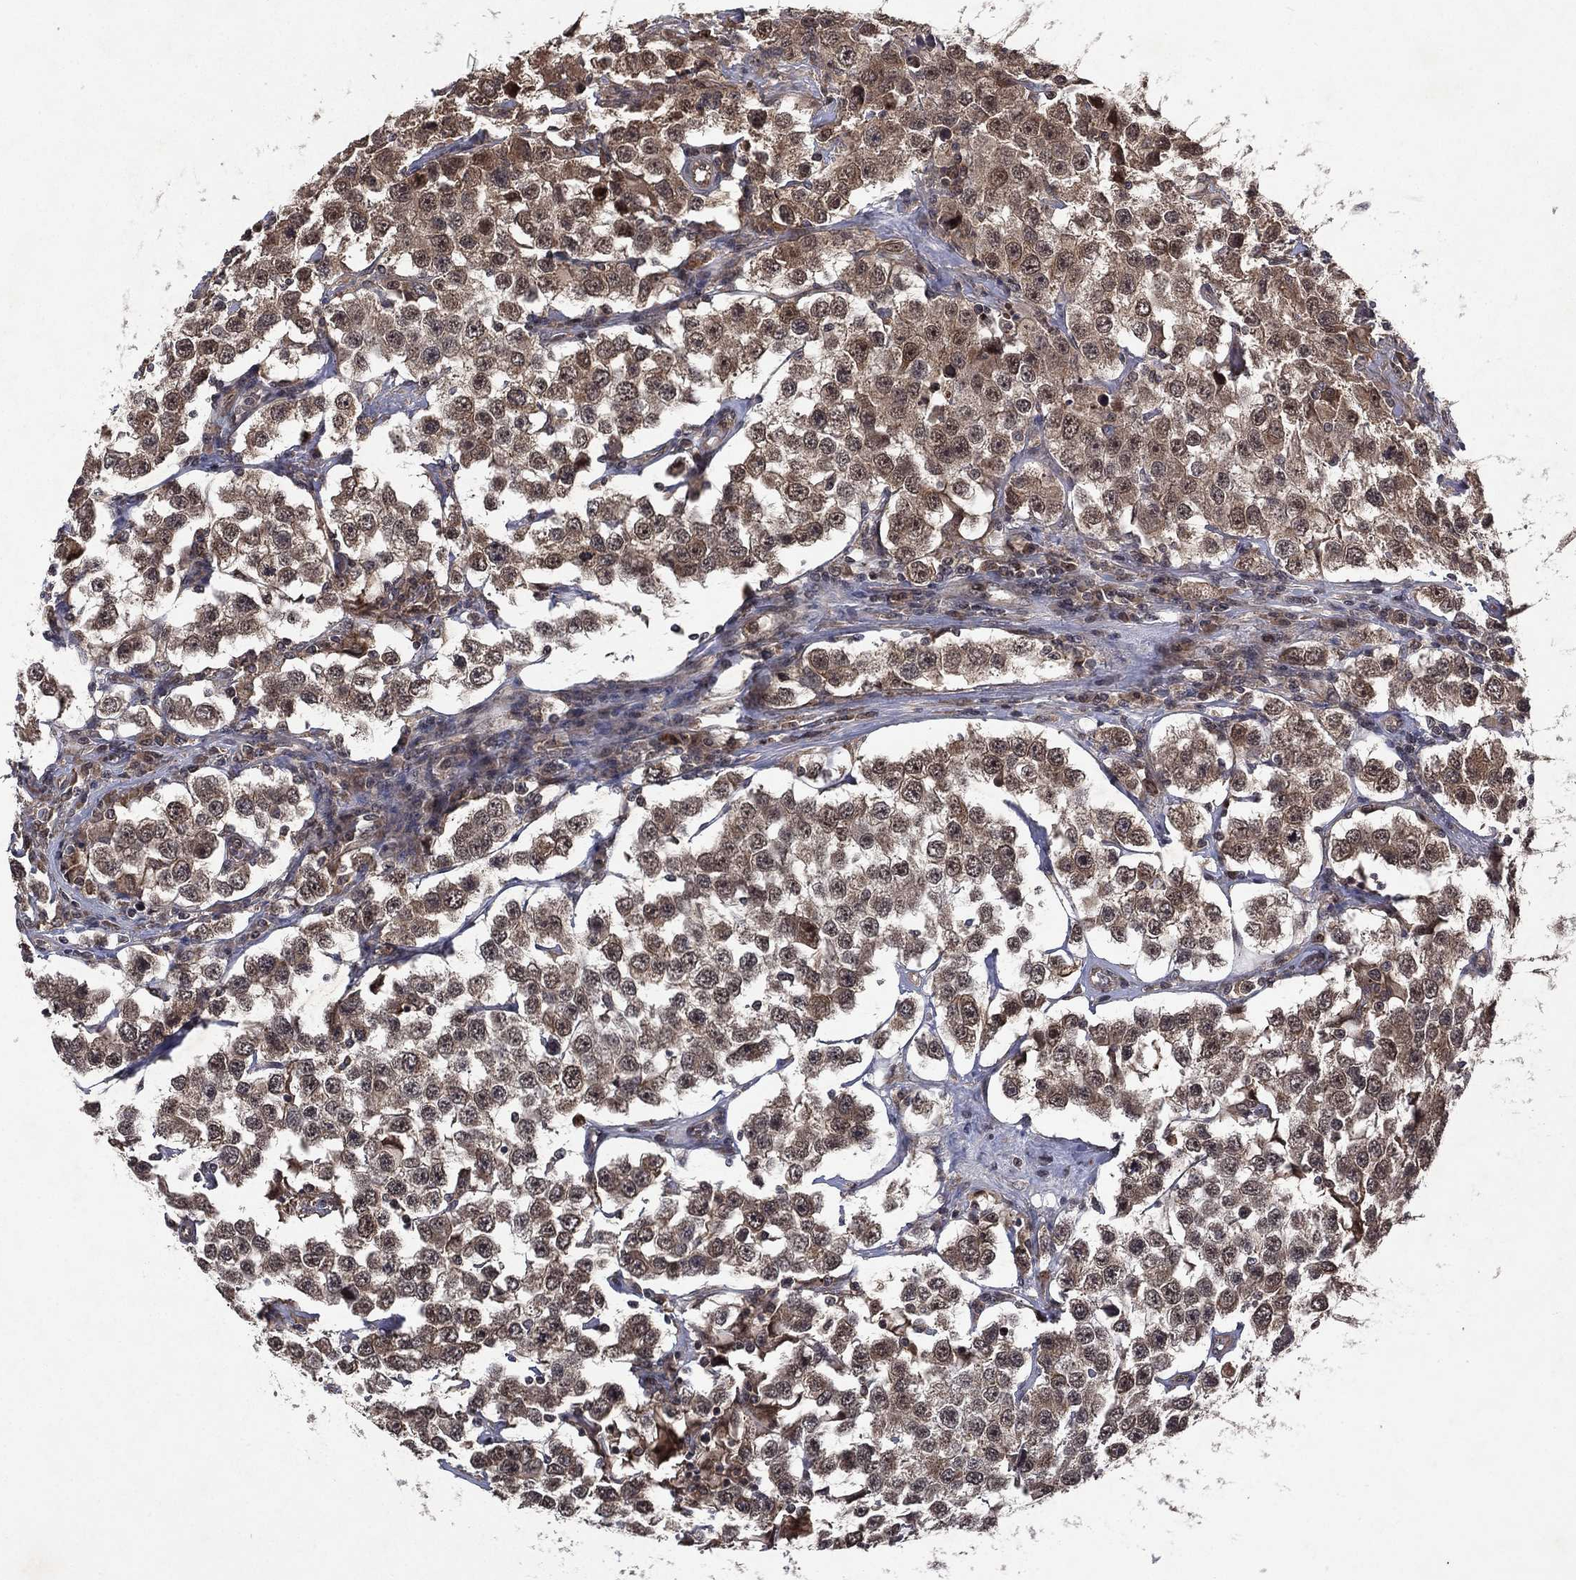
{"staining": {"intensity": "weak", "quantity": "25%-75%", "location": "cytoplasmic/membranous"}, "tissue": "testis cancer", "cell_type": "Tumor cells", "image_type": "cancer", "snomed": [{"axis": "morphology", "description": "Seminoma, NOS"}, {"axis": "topography", "description": "Testis"}], "caption": "This is an image of immunohistochemistry staining of testis cancer, which shows weak staining in the cytoplasmic/membranous of tumor cells.", "gene": "ATG4B", "patient": {"sex": "male", "age": 52}}